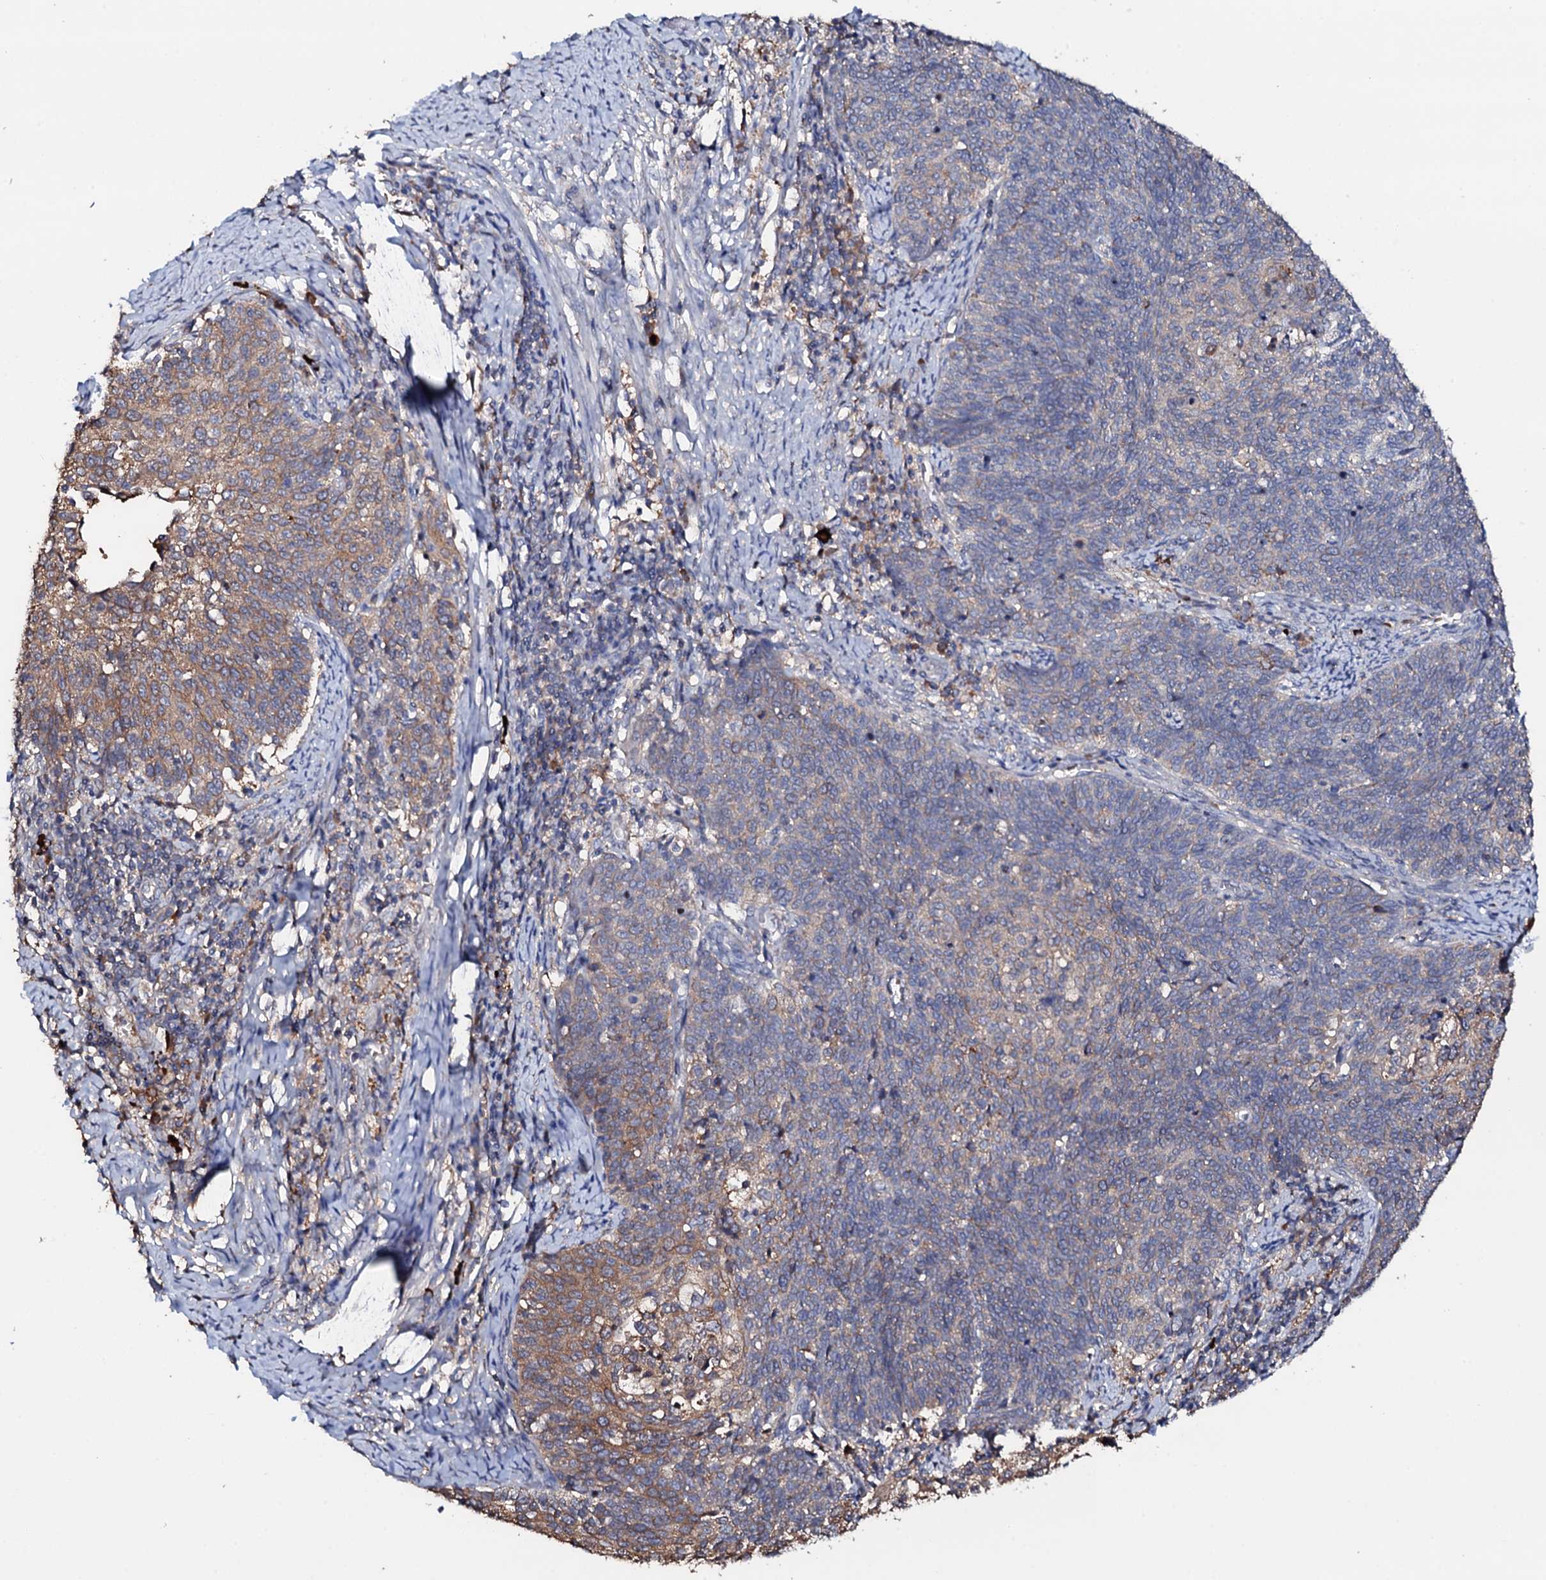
{"staining": {"intensity": "weak", "quantity": "25%-75%", "location": "cytoplasmic/membranous"}, "tissue": "cervical cancer", "cell_type": "Tumor cells", "image_type": "cancer", "snomed": [{"axis": "morphology", "description": "Squamous cell carcinoma, NOS"}, {"axis": "topography", "description": "Cervix"}], "caption": "An IHC image of neoplastic tissue is shown. Protein staining in brown shows weak cytoplasmic/membranous positivity in cervical squamous cell carcinoma within tumor cells.", "gene": "TCAF2", "patient": {"sex": "female", "age": 39}}